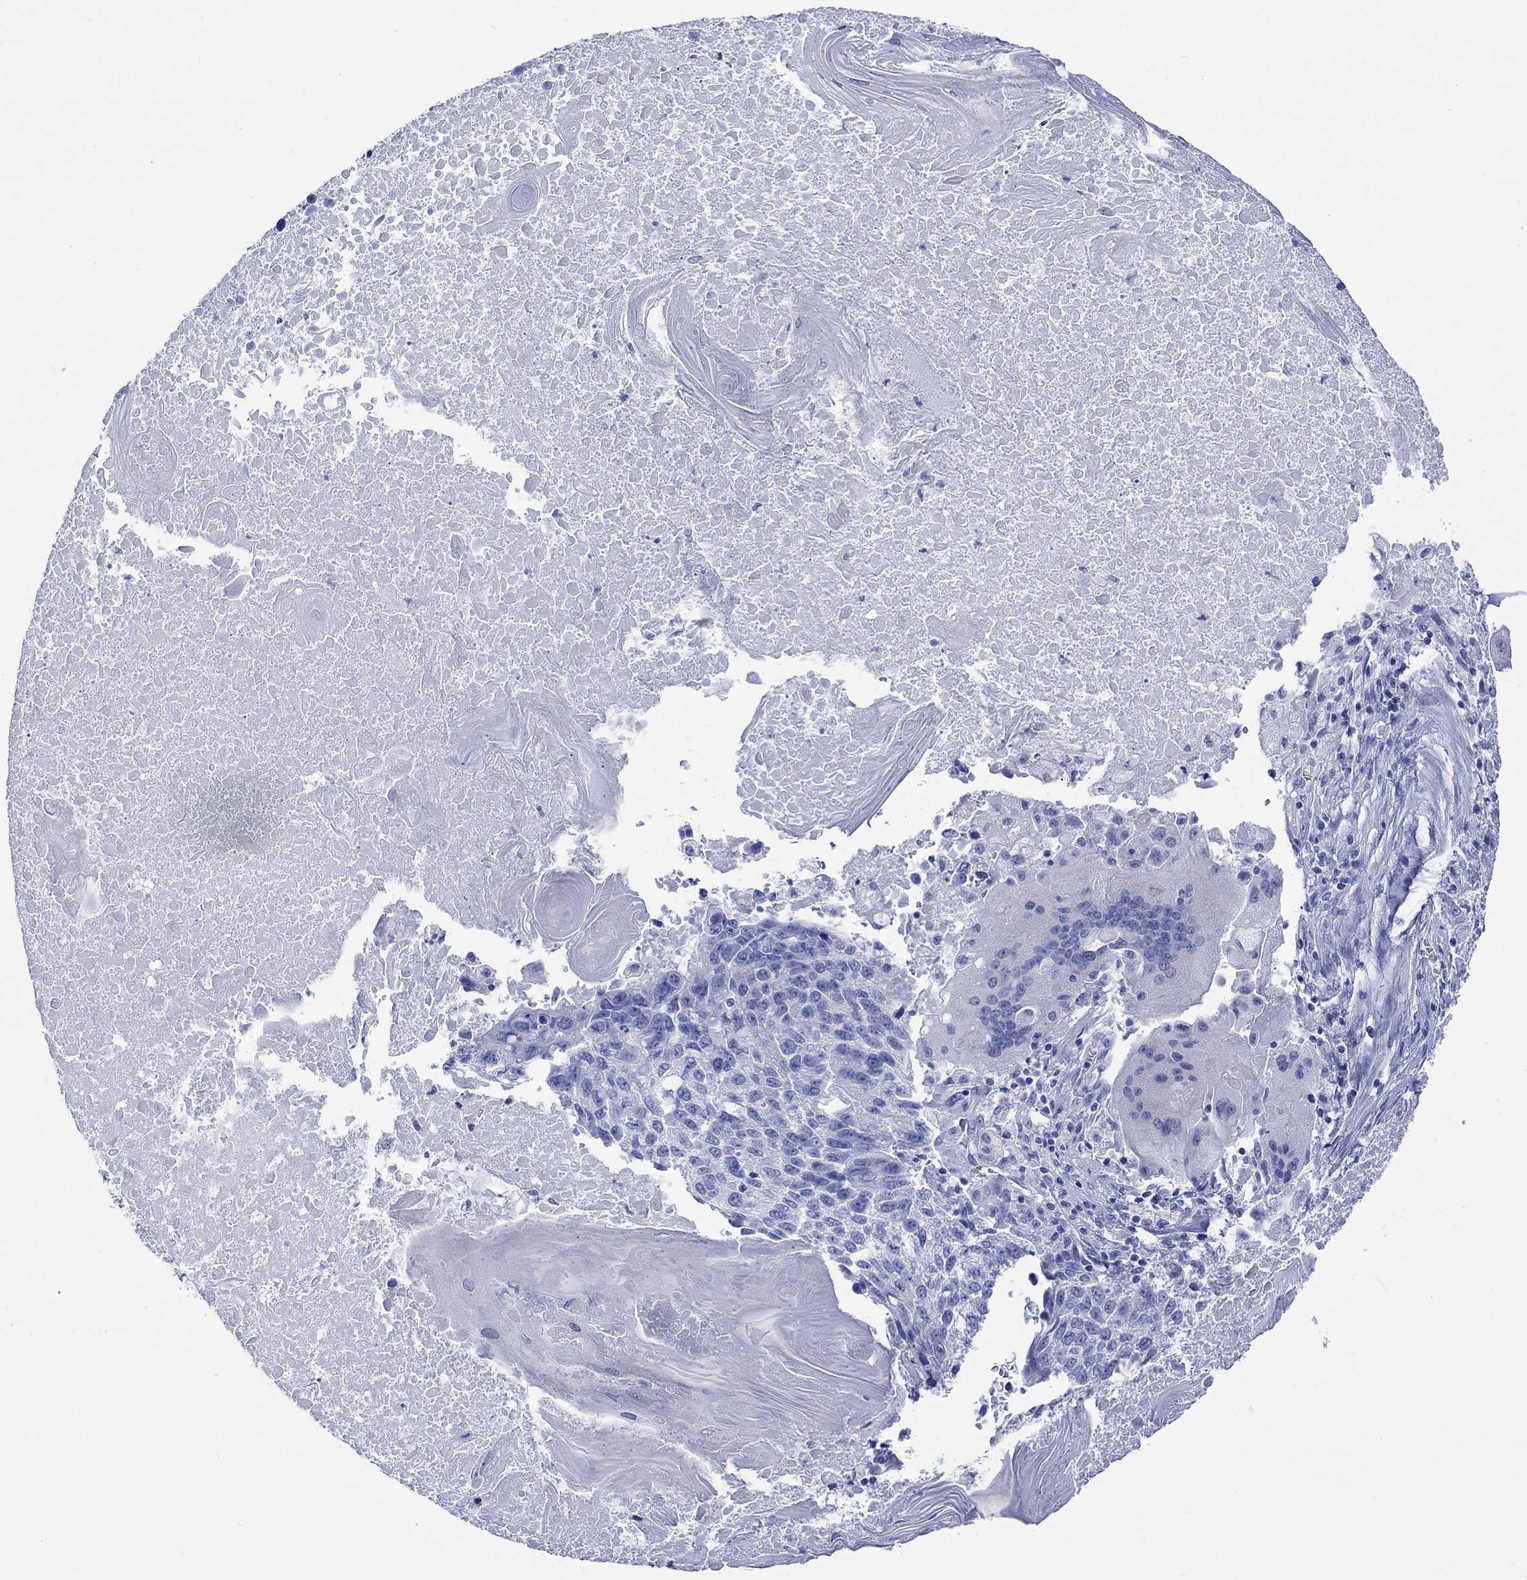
{"staining": {"intensity": "negative", "quantity": "none", "location": "none"}, "tissue": "lung cancer", "cell_type": "Tumor cells", "image_type": "cancer", "snomed": [{"axis": "morphology", "description": "Squamous cell carcinoma, NOS"}, {"axis": "topography", "description": "Lung"}], "caption": "A histopathology image of human lung cancer (squamous cell carcinoma) is negative for staining in tumor cells. The staining was performed using DAB to visualize the protein expression in brown, while the nuclei were stained in blue with hematoxylin (Magnification: 20x).", "gene": "HARBI1", "patient": {"sex": "male", "age": 73}}